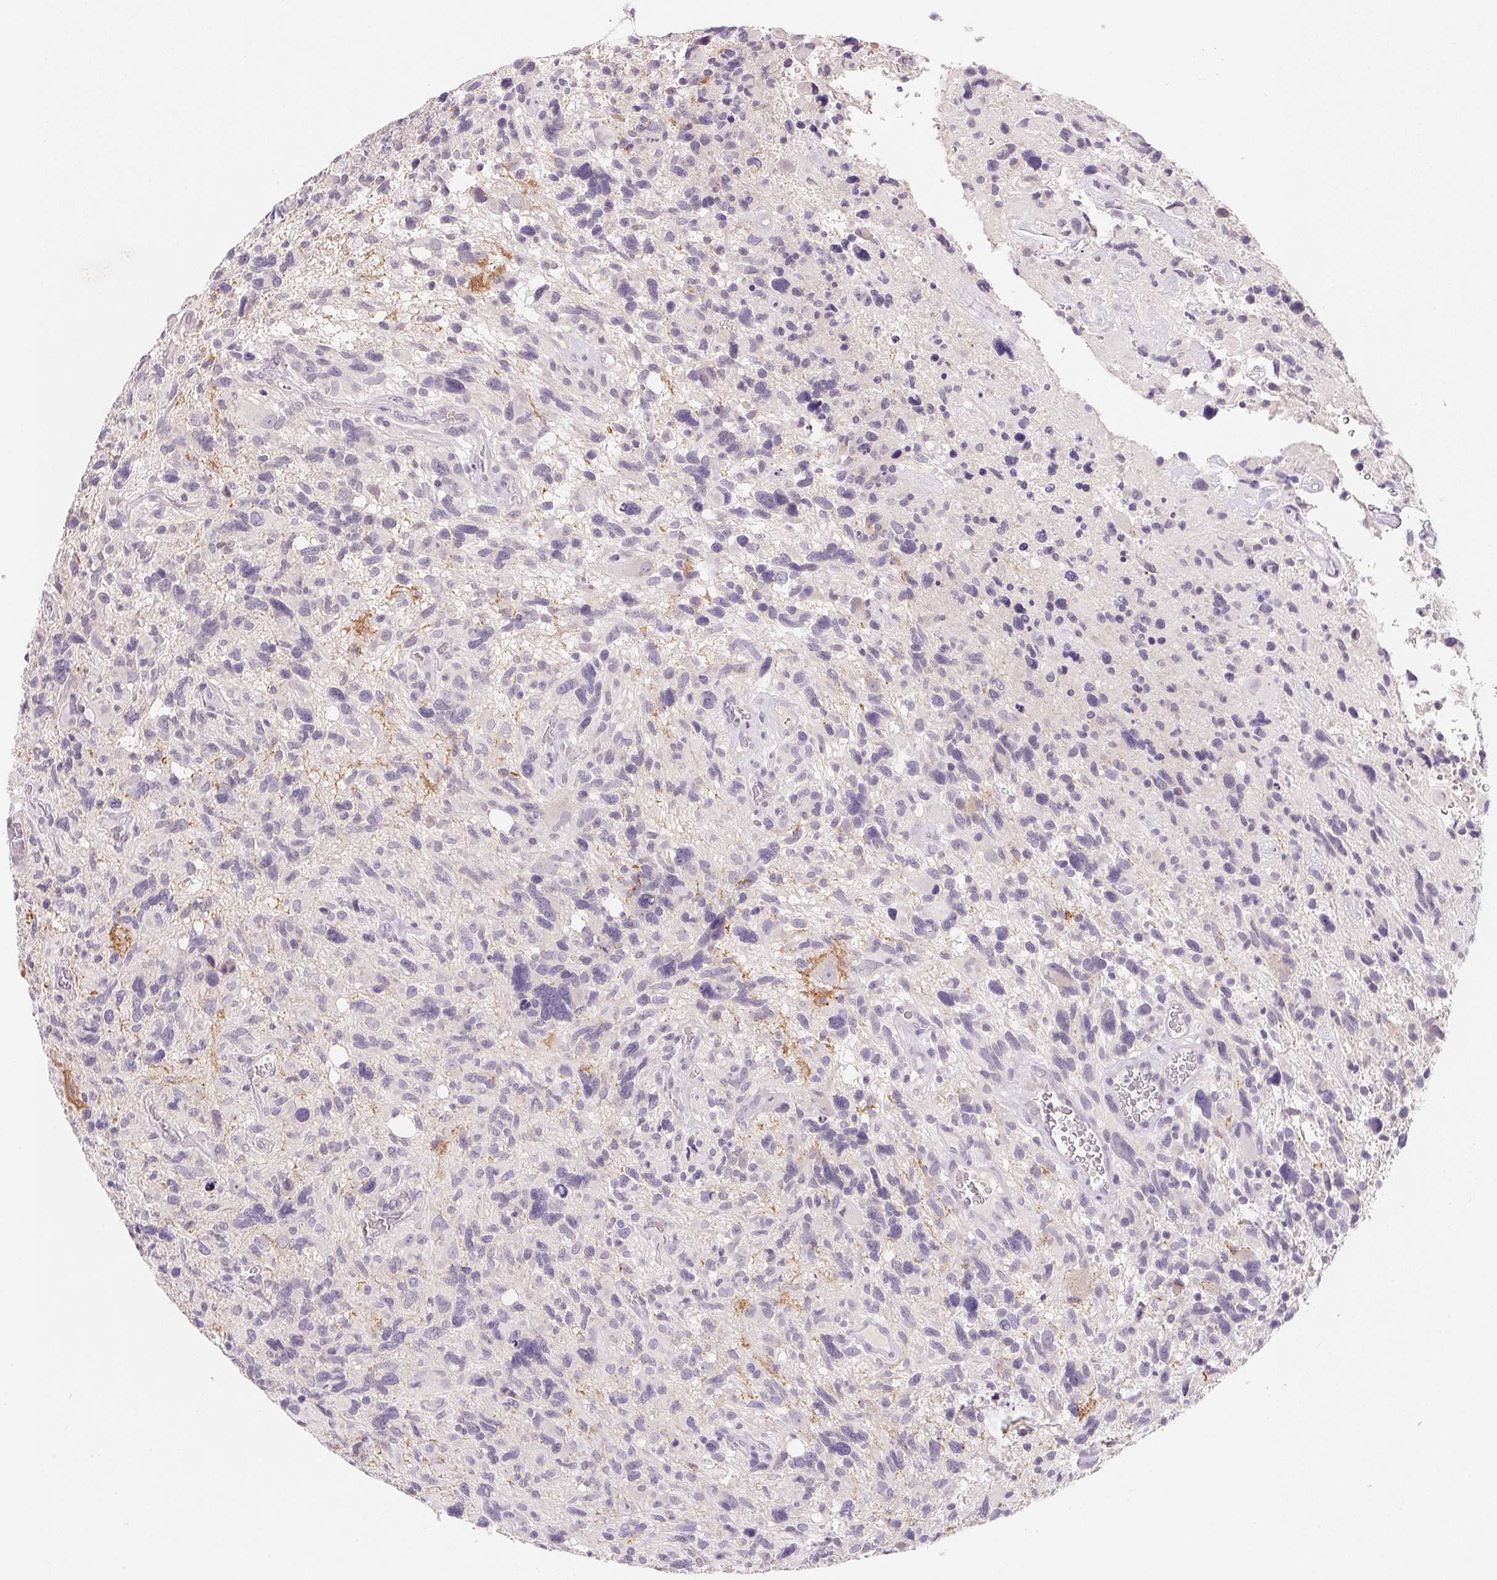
{"staining": {"intensity": "negative", "quantity": "none", "location": "none"}, "tissue": "glioma", "cell_type": "Tumor cells", "image_type": "cancer", "snomed": [{"axis": "morphology", "description": "Glioma, malignant, High grade"}, {"axis": "topography", "description": "Brain"}], "caption": "A photomicrograph of human malignant glioma (high-grade) is negative for staining in tumor cells.", "gene": "MCOLN3", "patient": {"sex": "male", "age": 49}}